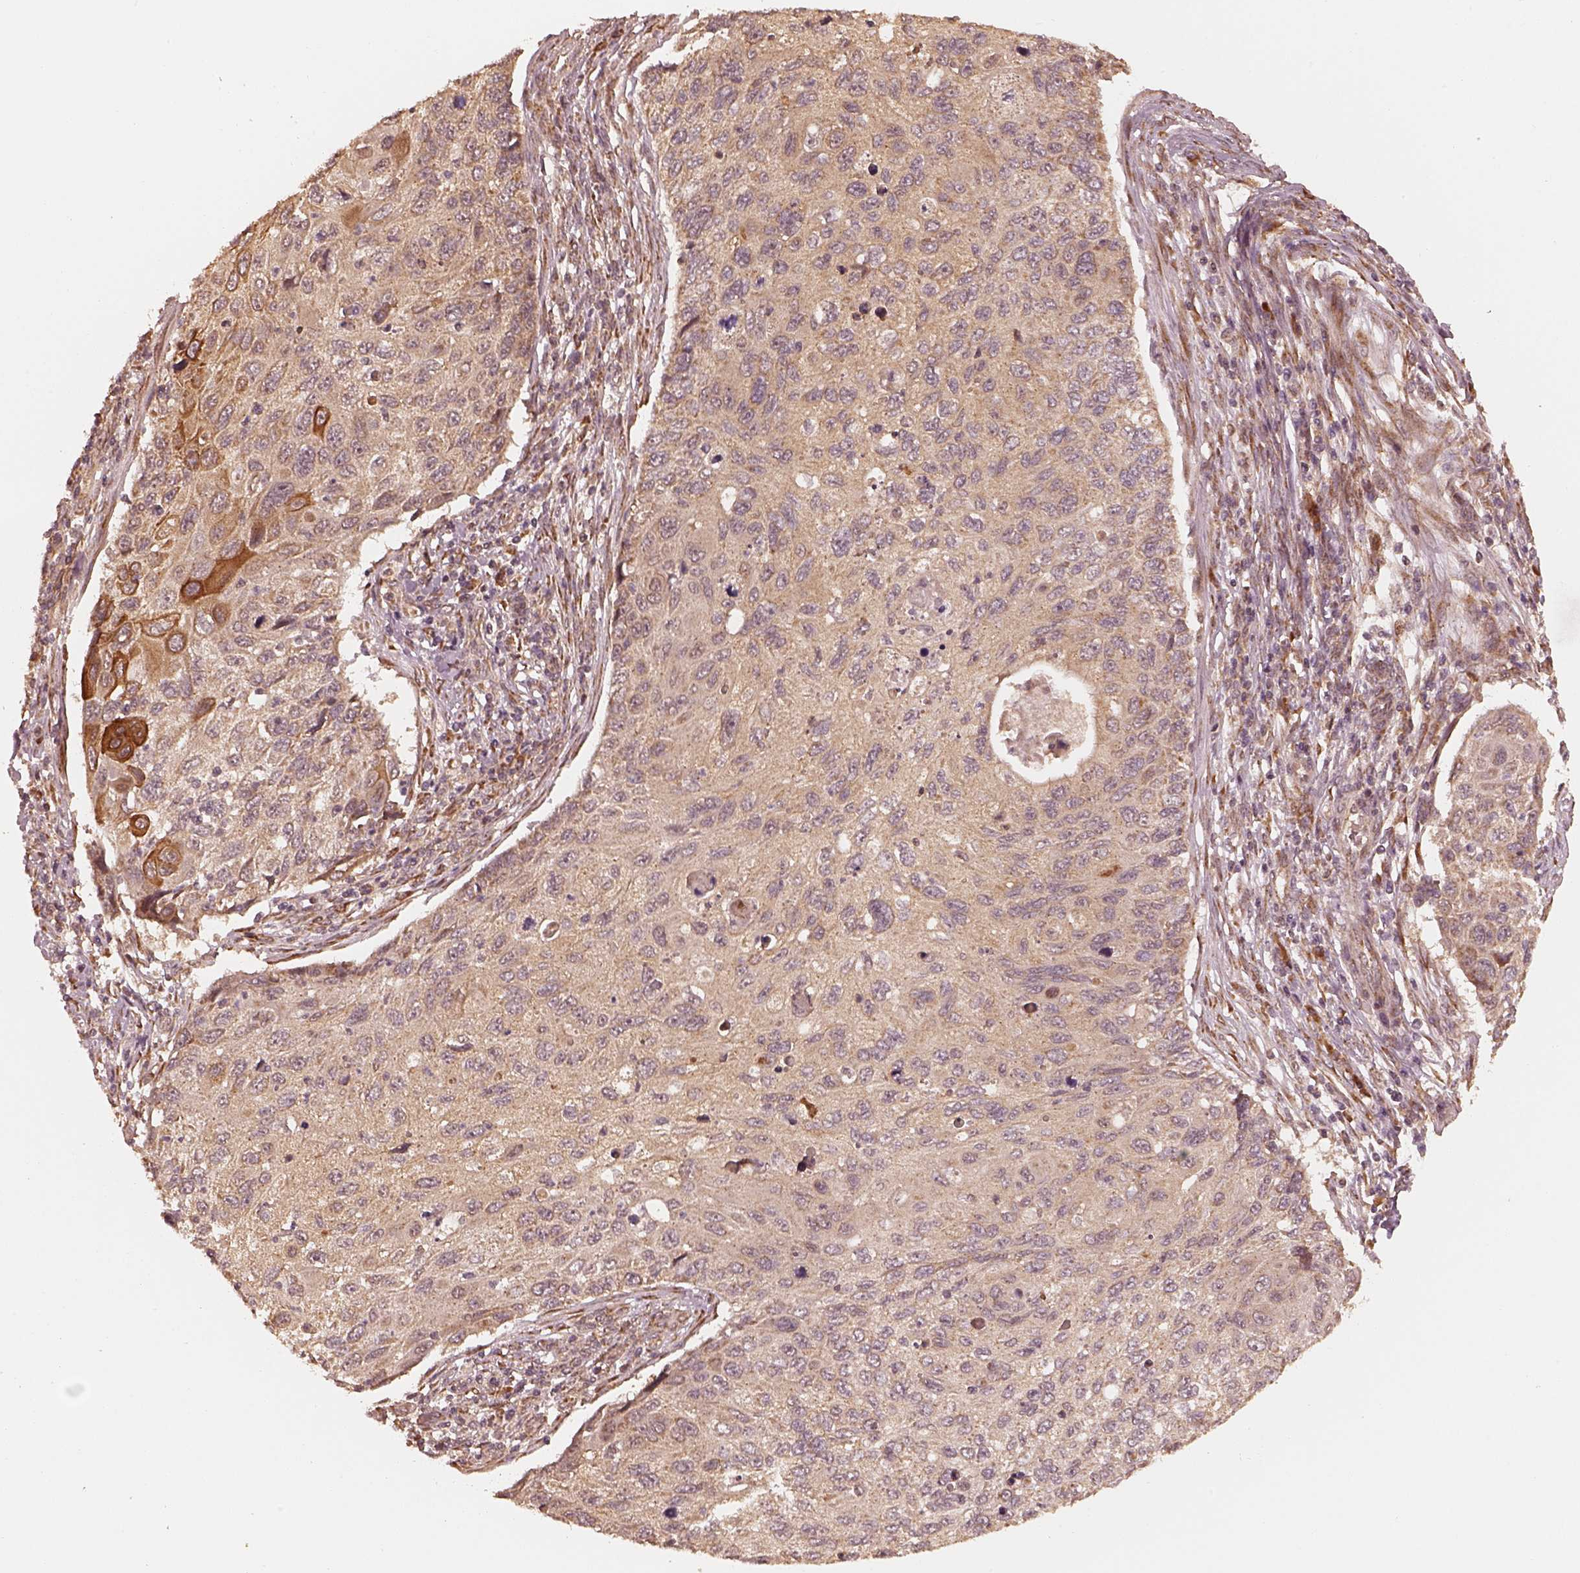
{"staining": {"intensity": "weak", "quantity": ">75%", "location": "cytoplasmic/membranous"}, "tissue": "cervical cancer", "cell_type": "Tumor cells", "image_type": "cancer", "snomed": [{"axis": "morphology", "description": "Squamous cell carcinoma, NOS"}, {"axis": "topography", "description": "Cervix"}], "caption": "Protein staining of cervical cancer tissue demonstrates weak cytoplasmic/membranous positivity in approximately >75% of tumor cells. The protein of interest is shown in brown color, while the nuclei are stained blue.", "gene": "DNAJC25", "patient": {"sex": "female", "age": 70}}